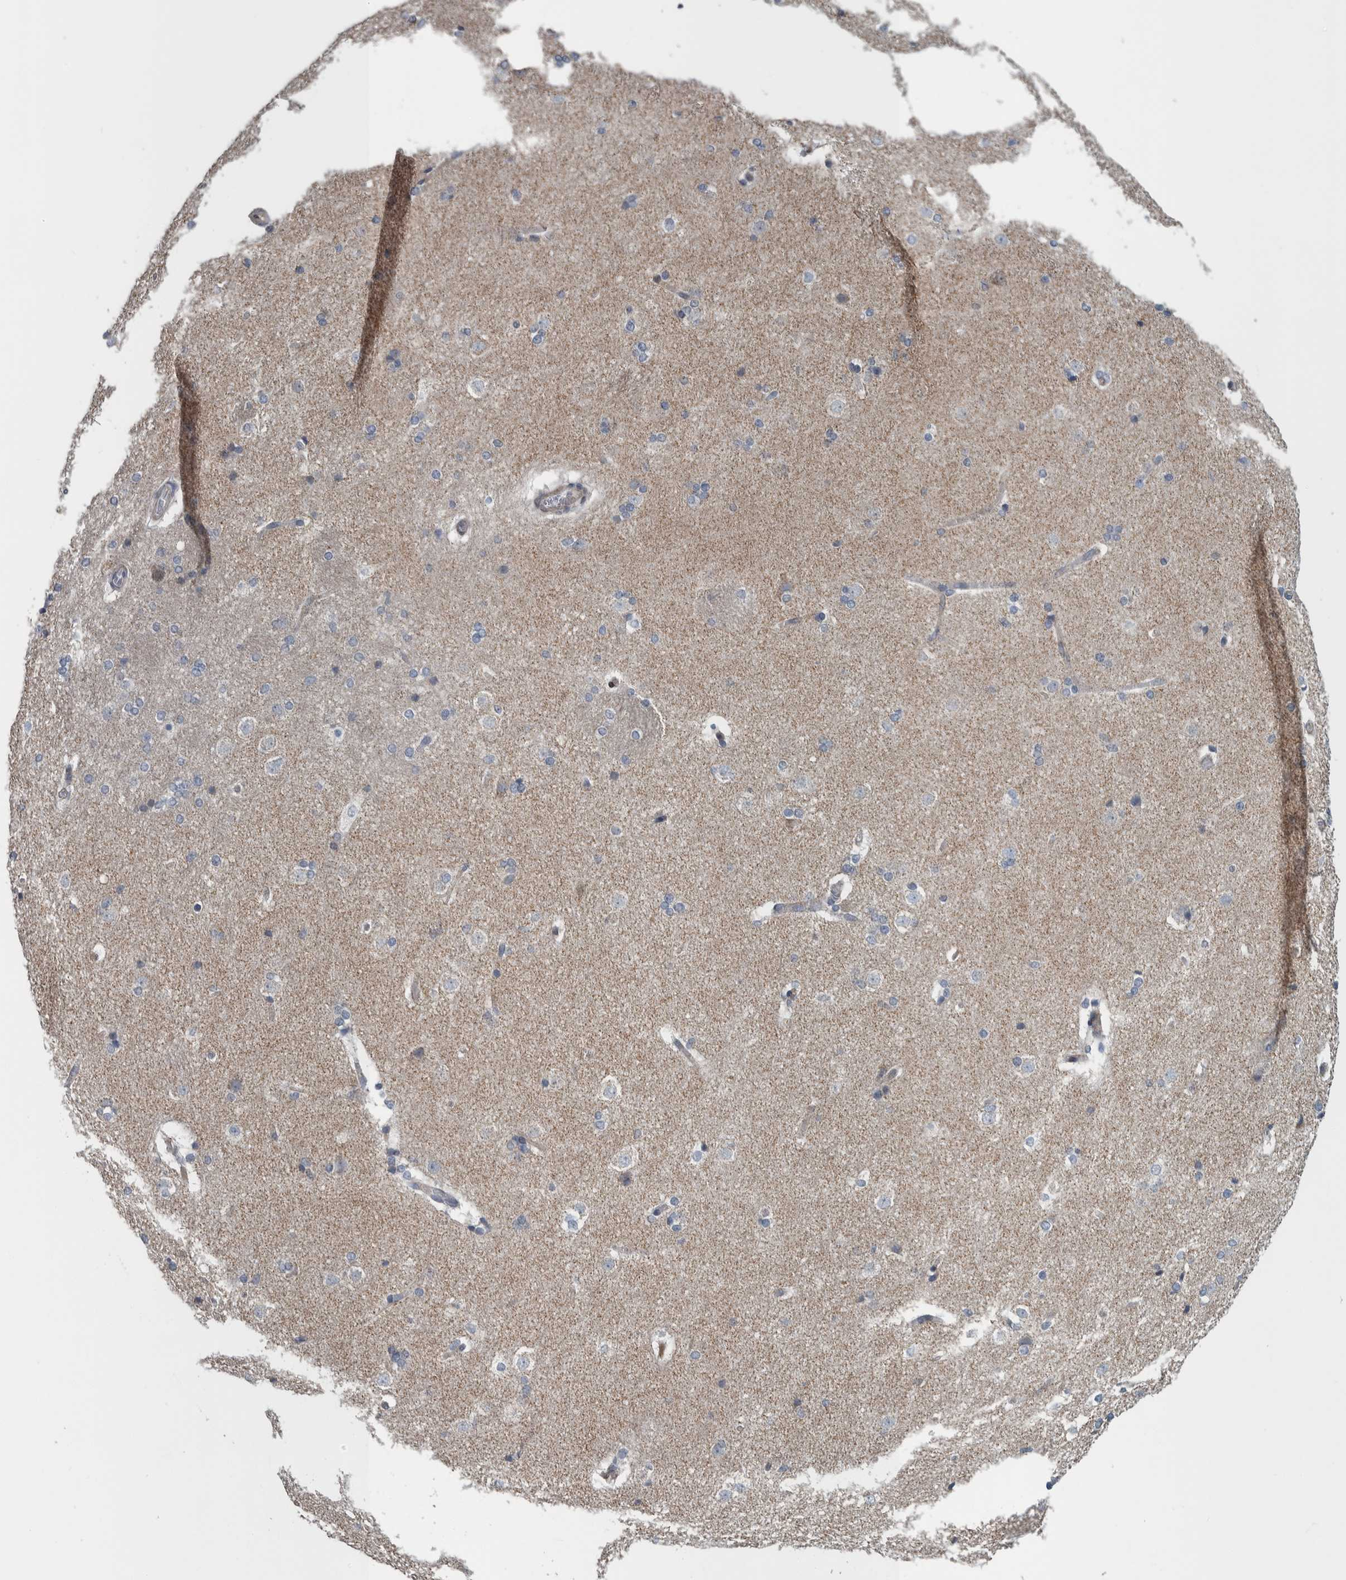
{"staining": {"intensity": "weak", "quantity": "<25%", "location": "cytoplasmic/membranous"}, "tissue": "caudate", "cell_type": "Glial cells", "image_type": "normal", "snomed": [{"axis": "morphology", "description": "Normal tissue, NOS"}, {"axis": "topography", "description": "Lateral ventricle wall"}], "caption": "A micrograph of caudate stained for a protein displays no brown staining in glial cells.", "gene": "BAIAP2L1", "patient": {"sex": "female", "age": 19}}